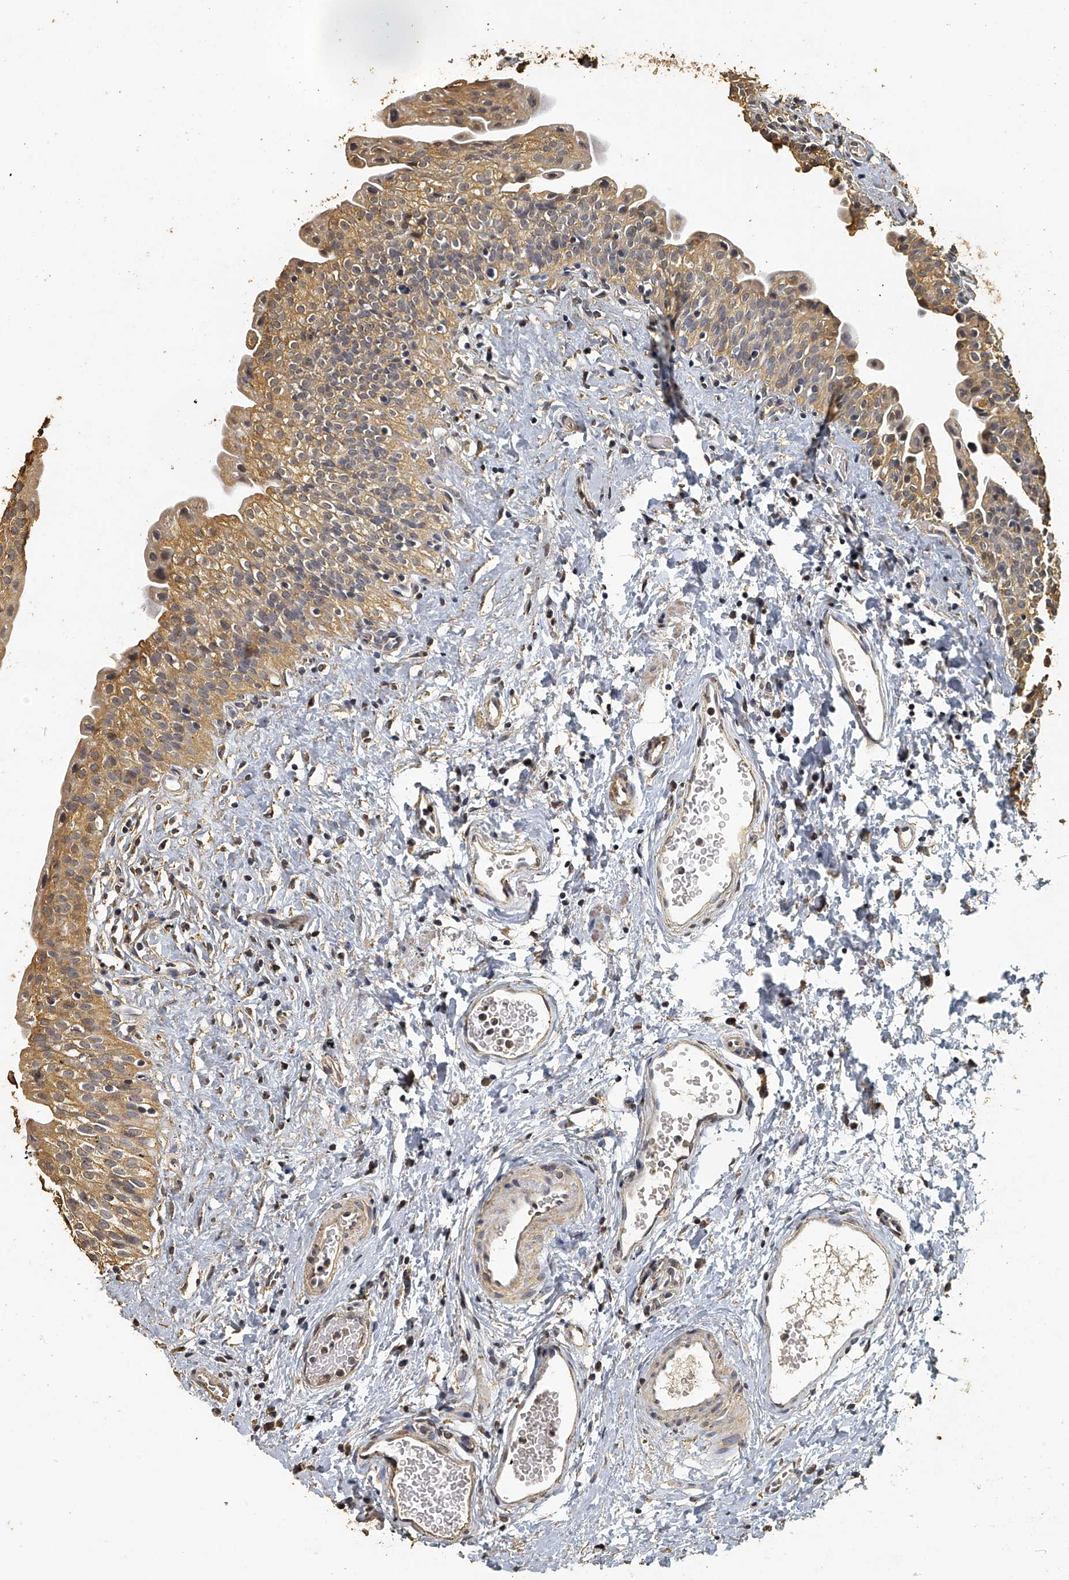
{"staining": {"intensity": "moderate", "quantity": ">75%", "location": "cytoplasmic/membranous"}, "tissue": "urinary bladder", "cell_type": "Urothelial cells", "image_type": "normal", "snomed": [{"axis": "morphology", "description": "Normal tissue, NOS"}, {"axis": "topography", "description": "Urinary bladder"}], "caption": "Immunohistochemistry (DAB (3,3'-diaminobenzidine)) staining of normal human urinary bladder reveals moderate cytoplasmic/membranous protein staining in about >75% of urothelial cells.", "gene": "MRPL28", "patient": {"sex": "male", "age": 51}}